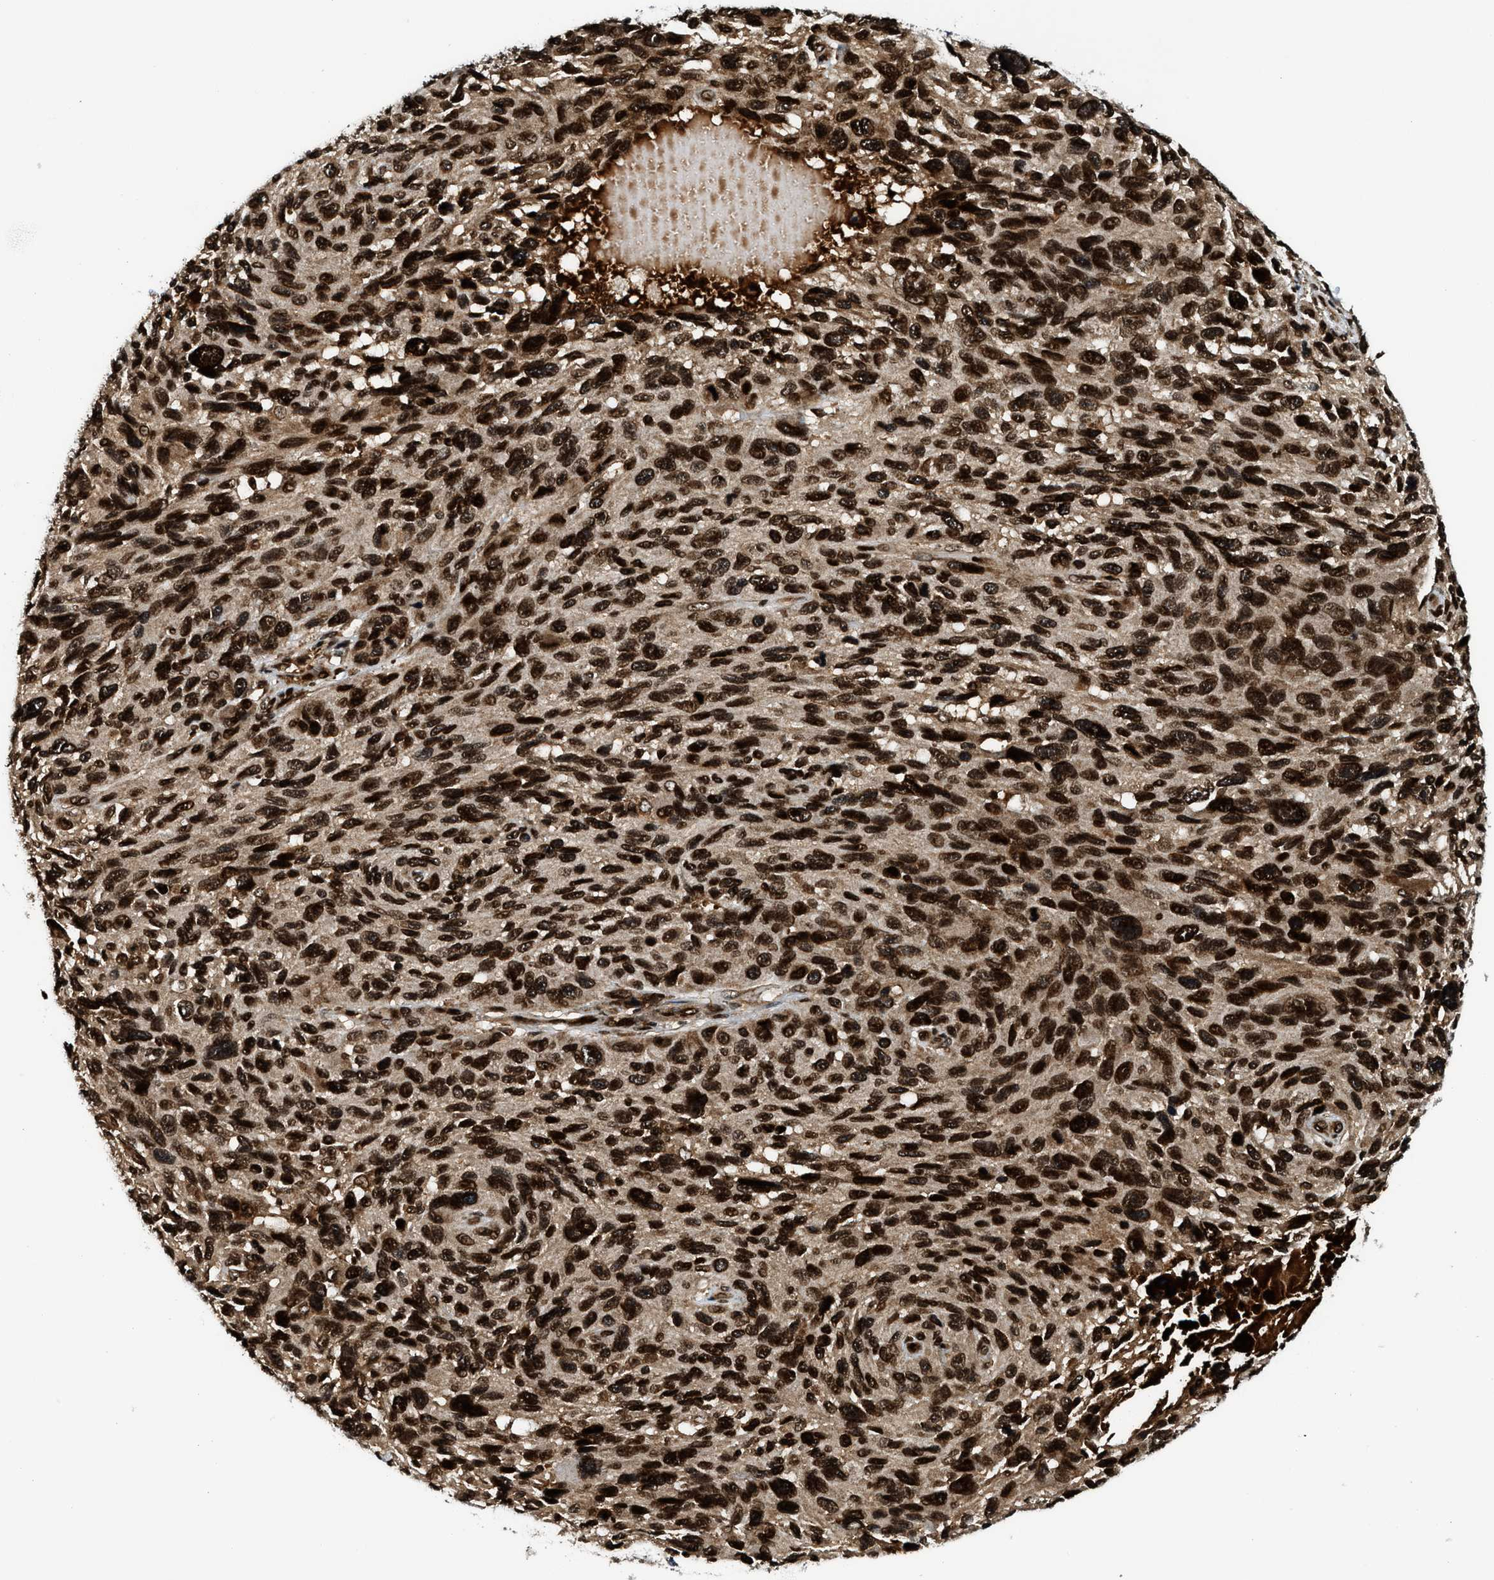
{"staining": {"intensity": "strong", "quantity": ">75%", "location": "nuclear"}, "tissue": "melanoma", "cell_type": "Tumor cells", "image_type": "cancer", "snomed": [{"axis": "morphology", "description": "Malignant melanoma, NOS"}, {"axis": "topography", "description": "Skin"}], "caption": "Tumor cells demonstrate high levels of strong nuclear staining in about >75% of cells in human melanoma.", "gene": "MDM2", "patient": {"sex": "male", "age": 53}}